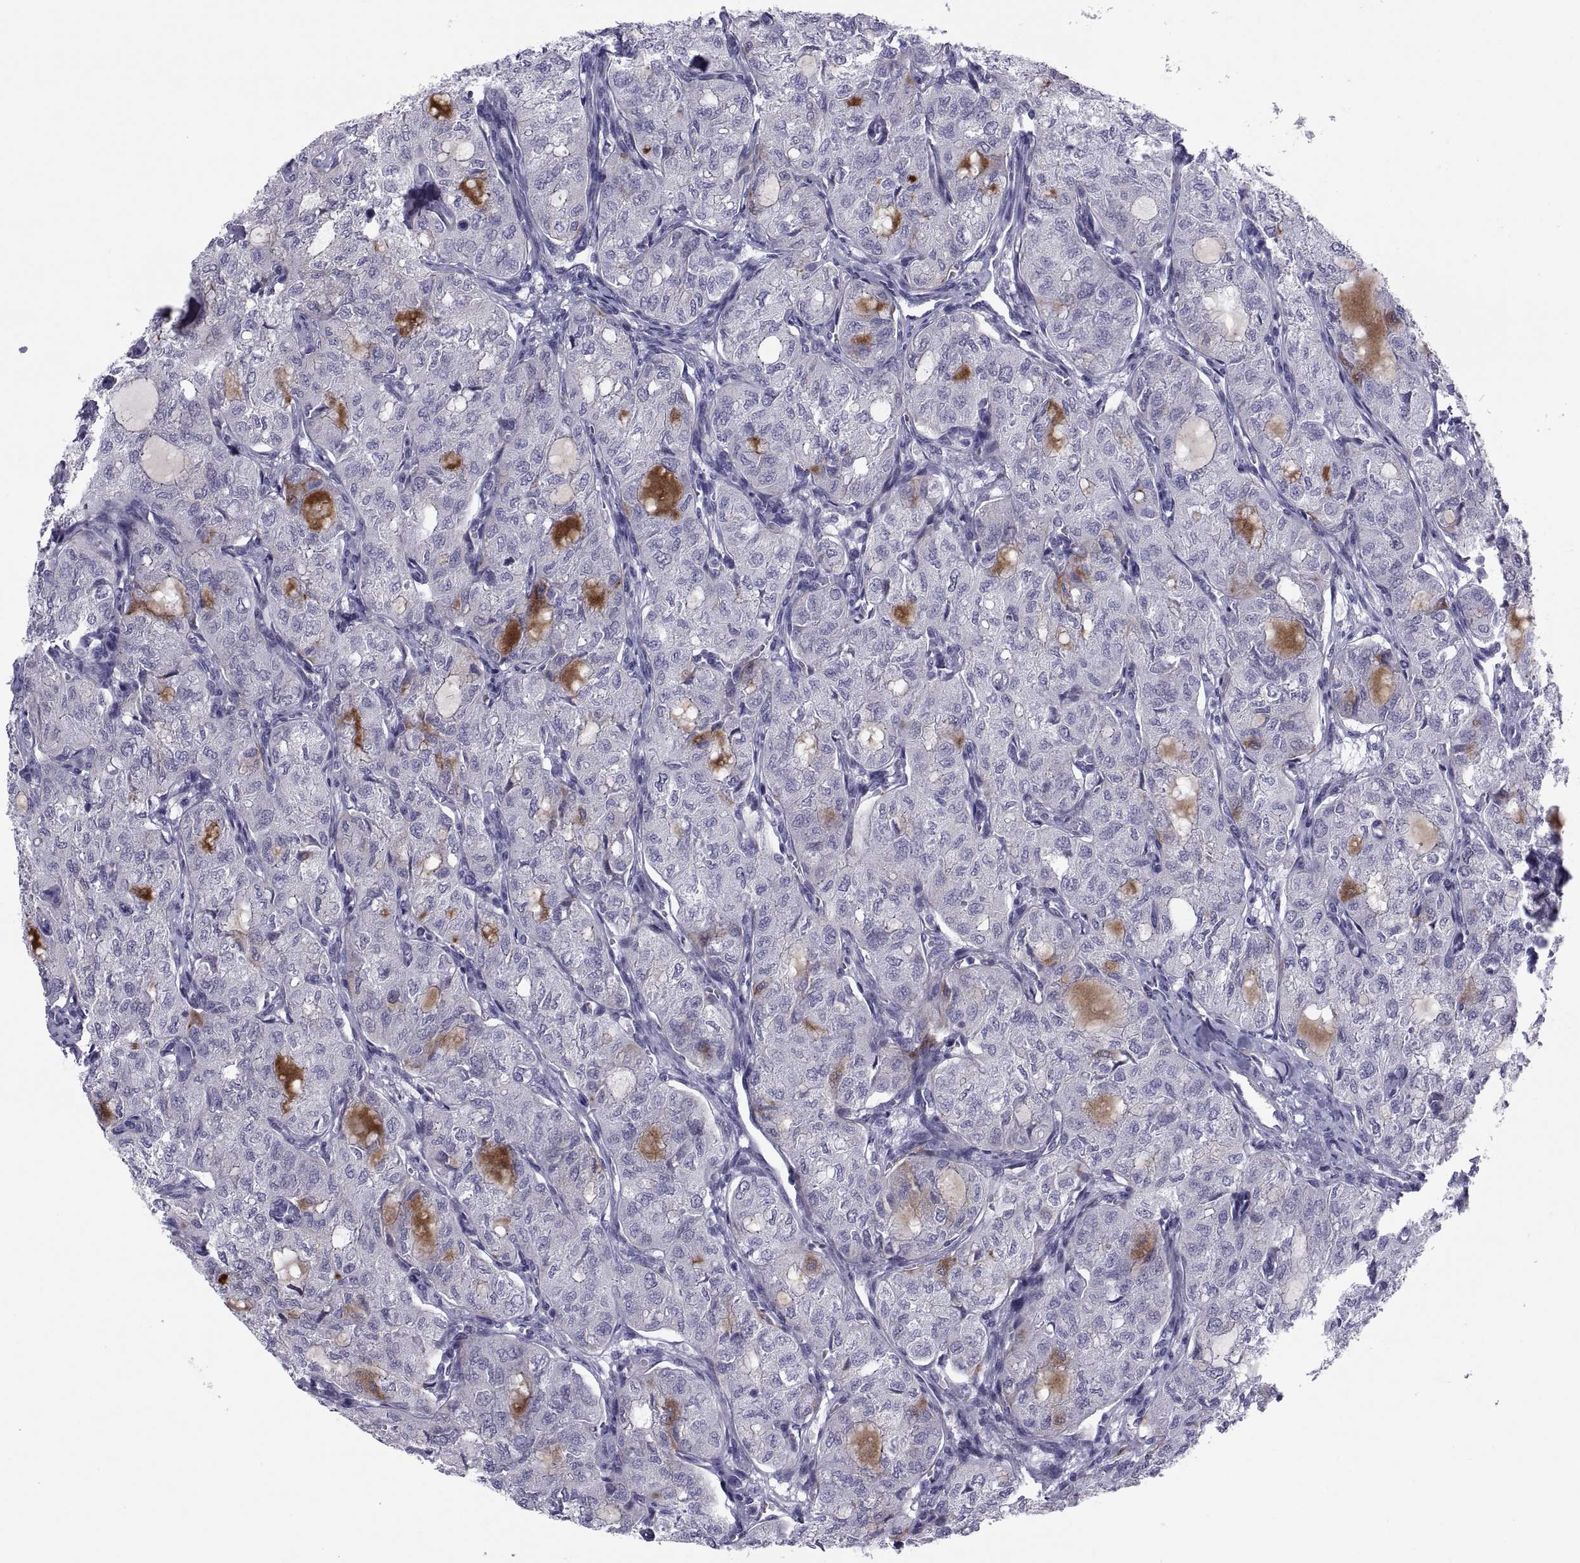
{"staining": {"intensity": "negative", "quantity": "none", "location": "none"}, "tissue": "thyroid cancer", "cell_type": "Tumor cells", "image_type": "cancer", "snomed": [{"axis": "morphology", "description": "Follicular adenoma carcinoma, NOS"}, {"axis": "topography", "description": "Thyroid gland"}], "caption": "DAB (3,3'-diaminobenzidine) immunohistochemical staining of thyroid cancer (follicular adenoma carcinoma) reveals no significant expression in tumor cells.", "gene": "TMEM158", "patient": {"sex": "male", "age": 75}}